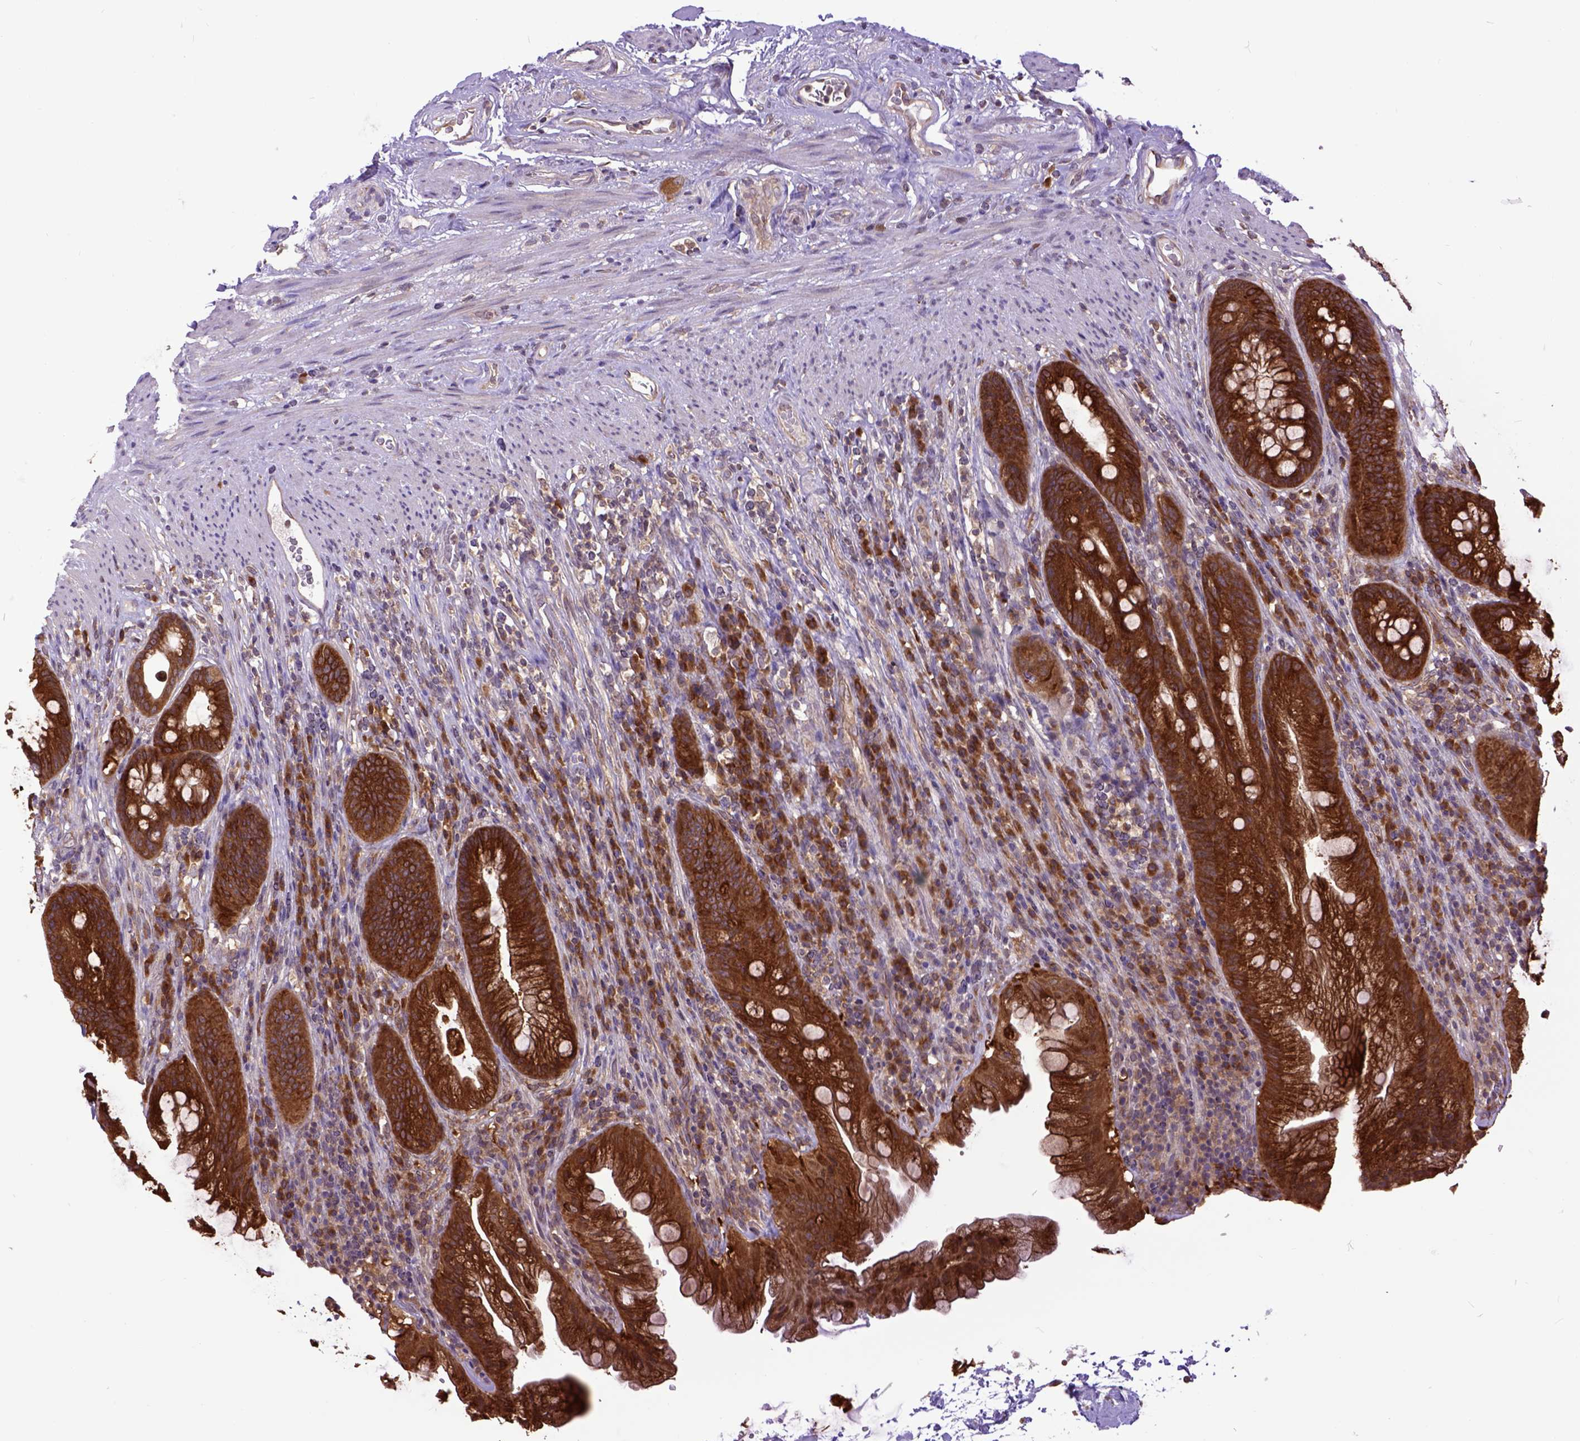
{"staining": {"intensity": "strong", "quantity": ">75%", "location": "cytoplasmic/membranous"}, "tissue": "rectum", "cell_type": "Glandular cells", "image_type": "normal", "snomed": [{"axis": "morphology", "description": "Normal tissue, NOS"}, {"axis": "topography", "description": "Smooth muscle"}, {"axis": "topography", "description": "Rectum"}], "caption": "Human rectum stained for a protein (brown) displays strong cytoplasmic/membranous positive positivity in approximately >75% of glandular cells.", "gene": "ARL1", "patient": {"sex": "male", "age": 53}}